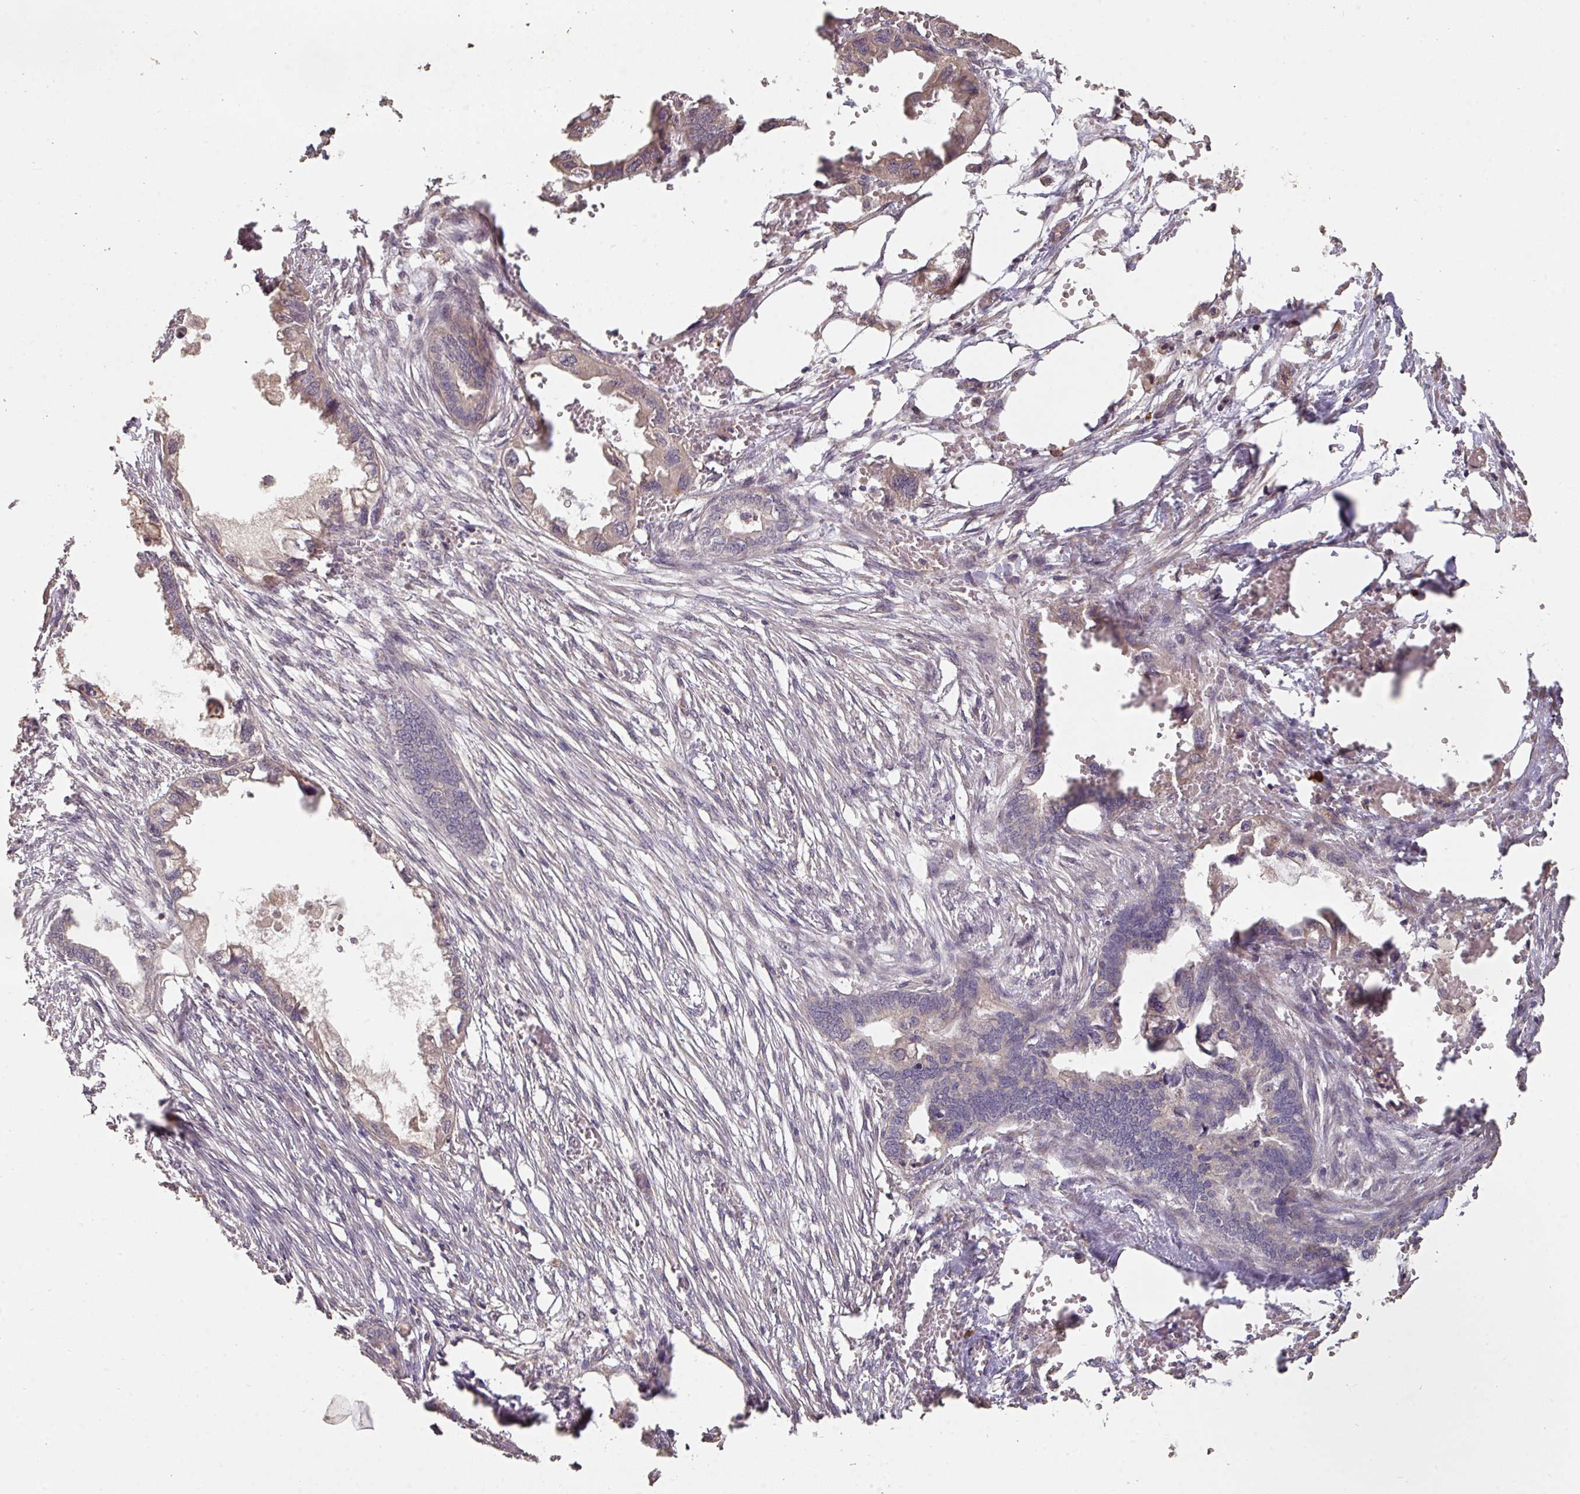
{"staining": {"intensity": "weak", "quantity": "25%-75%", "location": "cytoplasmic/membranous"}, "tissue": "endometrial cancer", "cell_type": "Tumor cells", "image_type": "cancer", "snomed": [{"axis": "morphology", "description": "Adenocarcinoma, NOS"}, {"axis": "morphology", "description": "Adenocarcinoma, metastatic, NOS"}, {"axis": "topography", "description": "Adipose tissue"}, {"axis": "topography", "description": "Endometrium"}], "caption": "Immunohistochemical staining of endometrial cancer exhibits low levels of weak cytoplasmic/membranous staining in approximately 25%-75% of tumor cells.", "gene": "ACVR2B", "patient": {"sex": "female", "age": 67}}